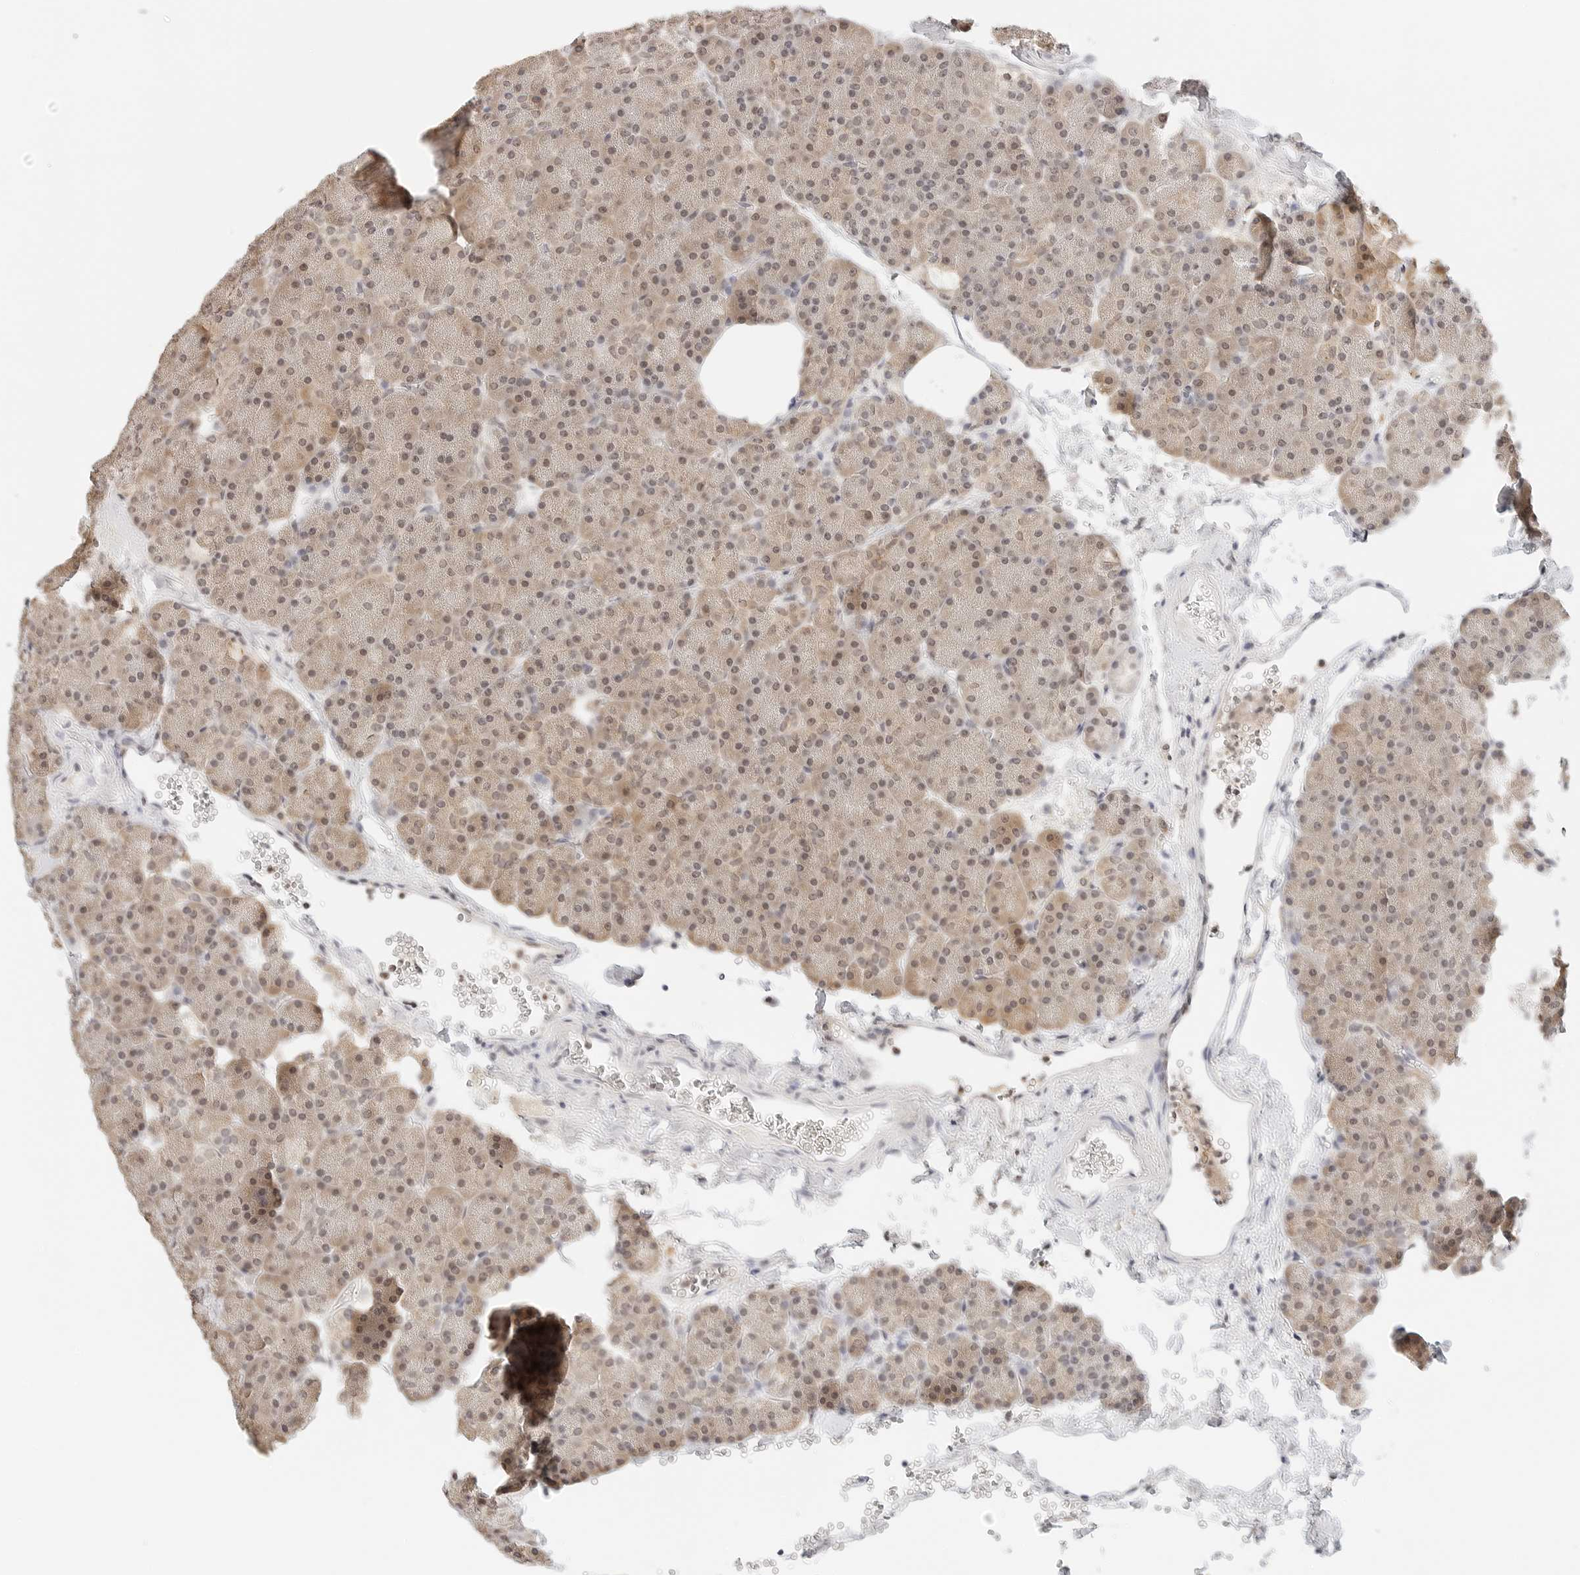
{"staining": {"intensity": "weak", "quantity": ">75%", "location": "cytoplasmic/membranous,nuclear"}, "tissue": "pancreas", "cell_type": "Exocrine glandular cells", "image_type": "normal", "snomed": [{"axis": "morphology", "description": "Normal tissue, NOS"}, {"axis": "morphology", "description": "Carcinoid, malignant, NOS"}, {"axis": "topography", "description": "Pancreas"}], "caption": "Weak cytoplasmic/membranous,nuclear staining for a protein is appreciated in about >75% of exocrine glandular cells of unremarkable pancreas using immunohistochemistry (IHC).", "gene": "NEO1", "patient": {"sex": "female", "age": 35}}